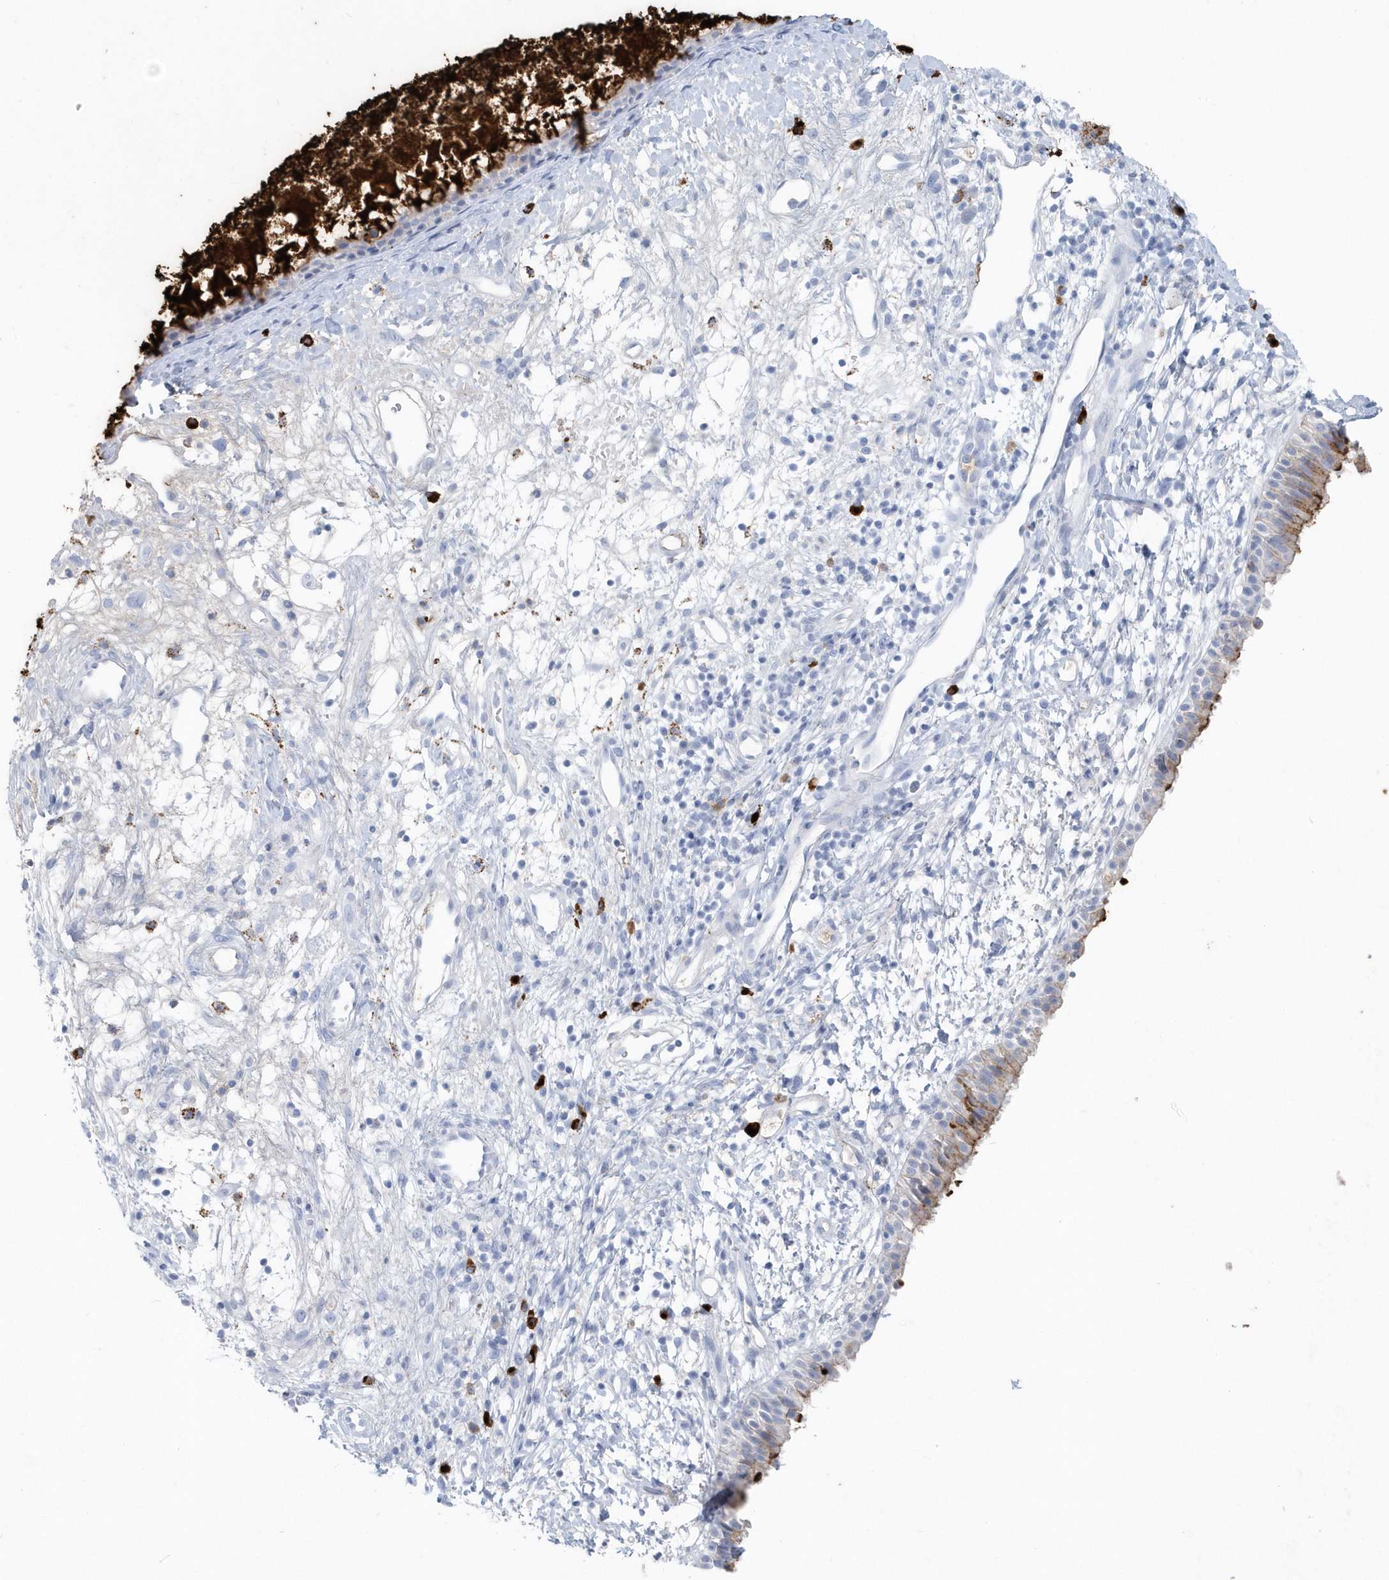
{"staining": {"intensity": "moderate", "quantity": "25%-75%", "location": "cytoplasmic/membranous"}, "tissue": "nasopharynx", "cell_type": "Respiratory epithelial cells", "image_type": "normal", "snomed": [{"axis": "morphology", "description": "Normal tissue, NOS"}, {"axis": "topography", "description": "Nasopharynx"}], "caption": "Nasopharynx stained with a protein marker reveals moderate staining in respiratory epithelial cells.", "gene": "JCHAIN", "patient": {"sex": "male", "age": 22}}